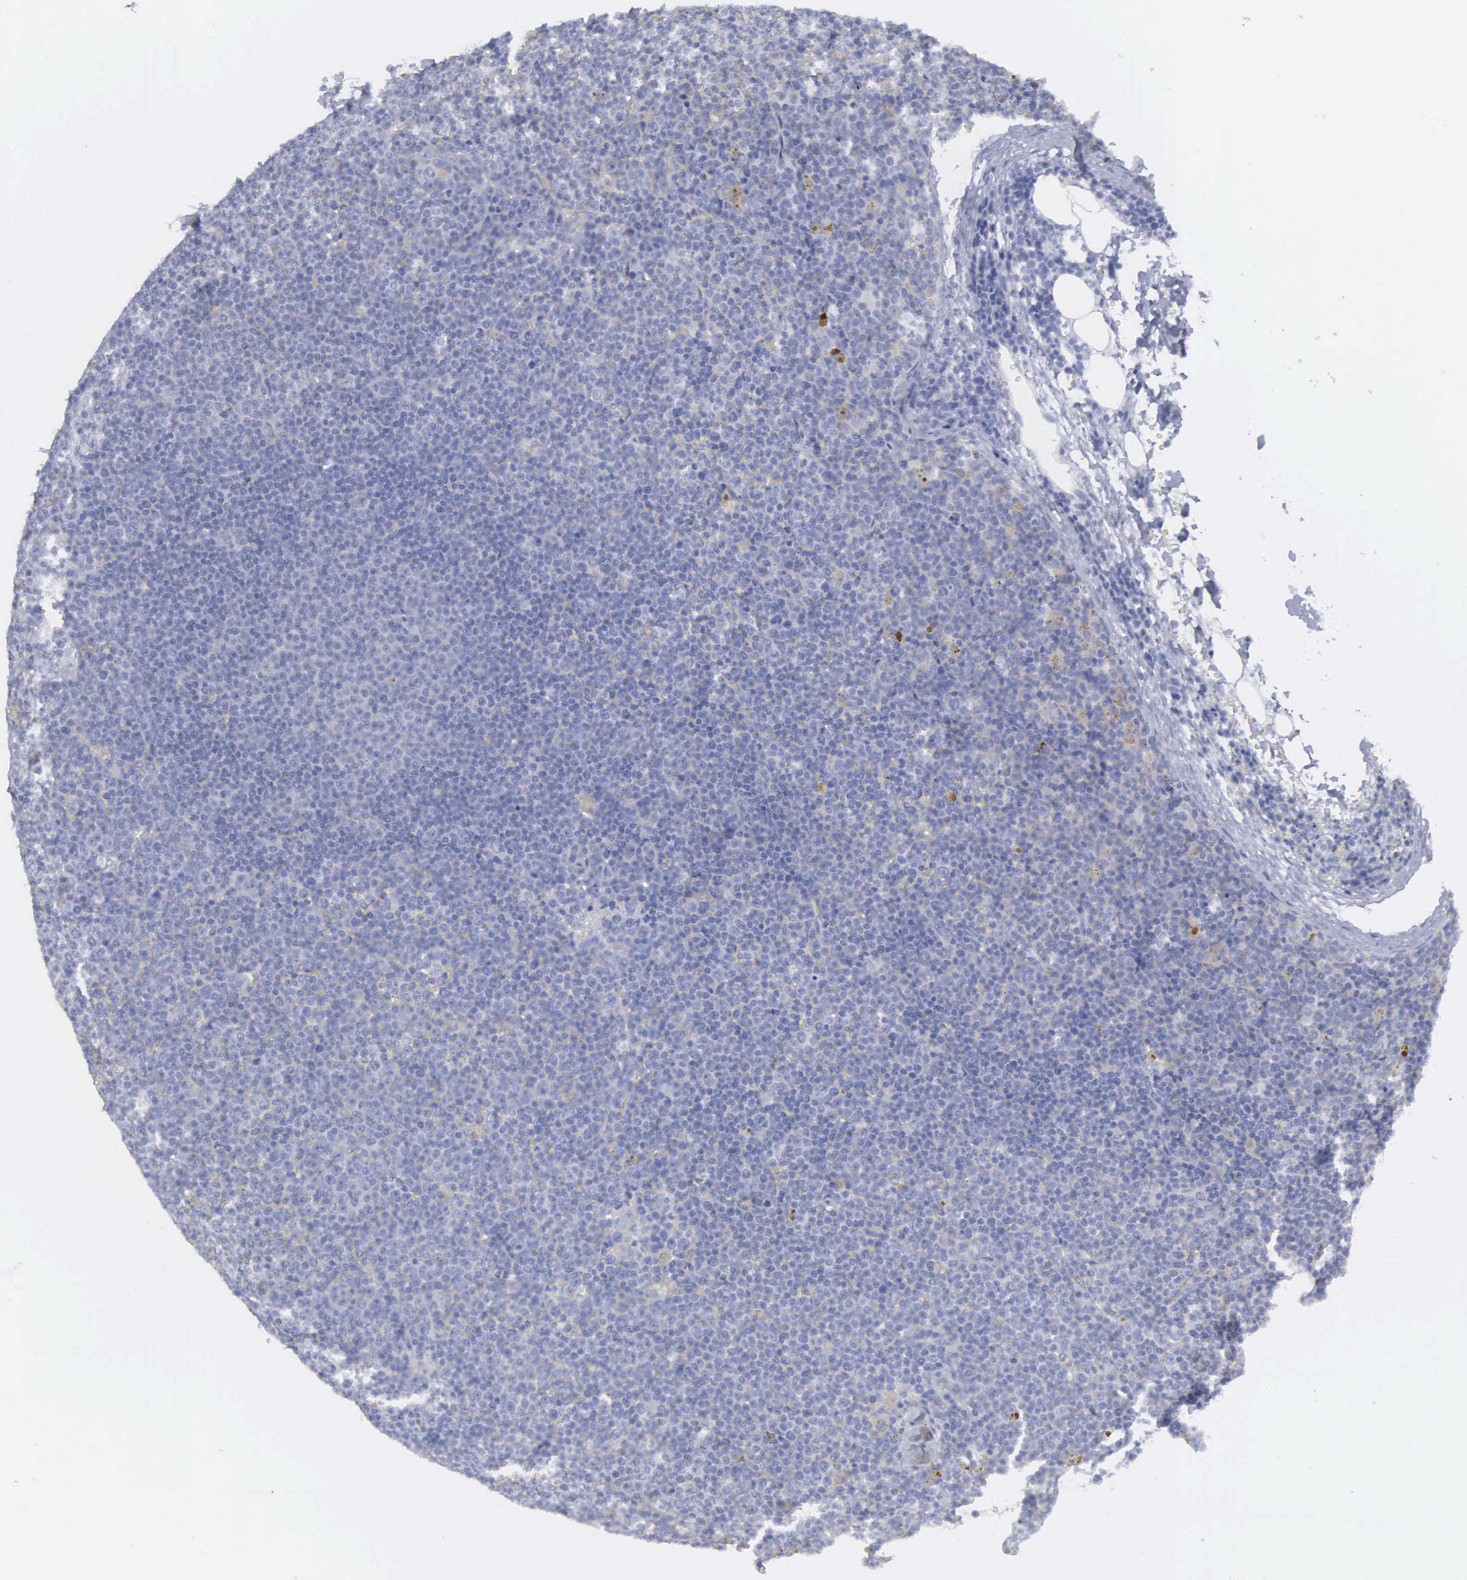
{"staining": {"intensity": "negative", "quantity": "none", "location": "none"}, "tissue": "lymphoma", "cell_type": "Tumor cells", "image_type": "cancer", "snomed": [{"axis": "morphology", "description": "Malignant lymphoma, non-Hodgkin's type, Low grade"}, {"axis": "topography", "description": "Lymph node"}], "caption": "This is an immunohistochemistry (IHC) histopathology image of malignant lymphoma, non-Hodgkin's type (low-grade). There is no expression in tumor cells.", "gene": "CEP170B", "patient": {"sex": "male", "age": 50}}